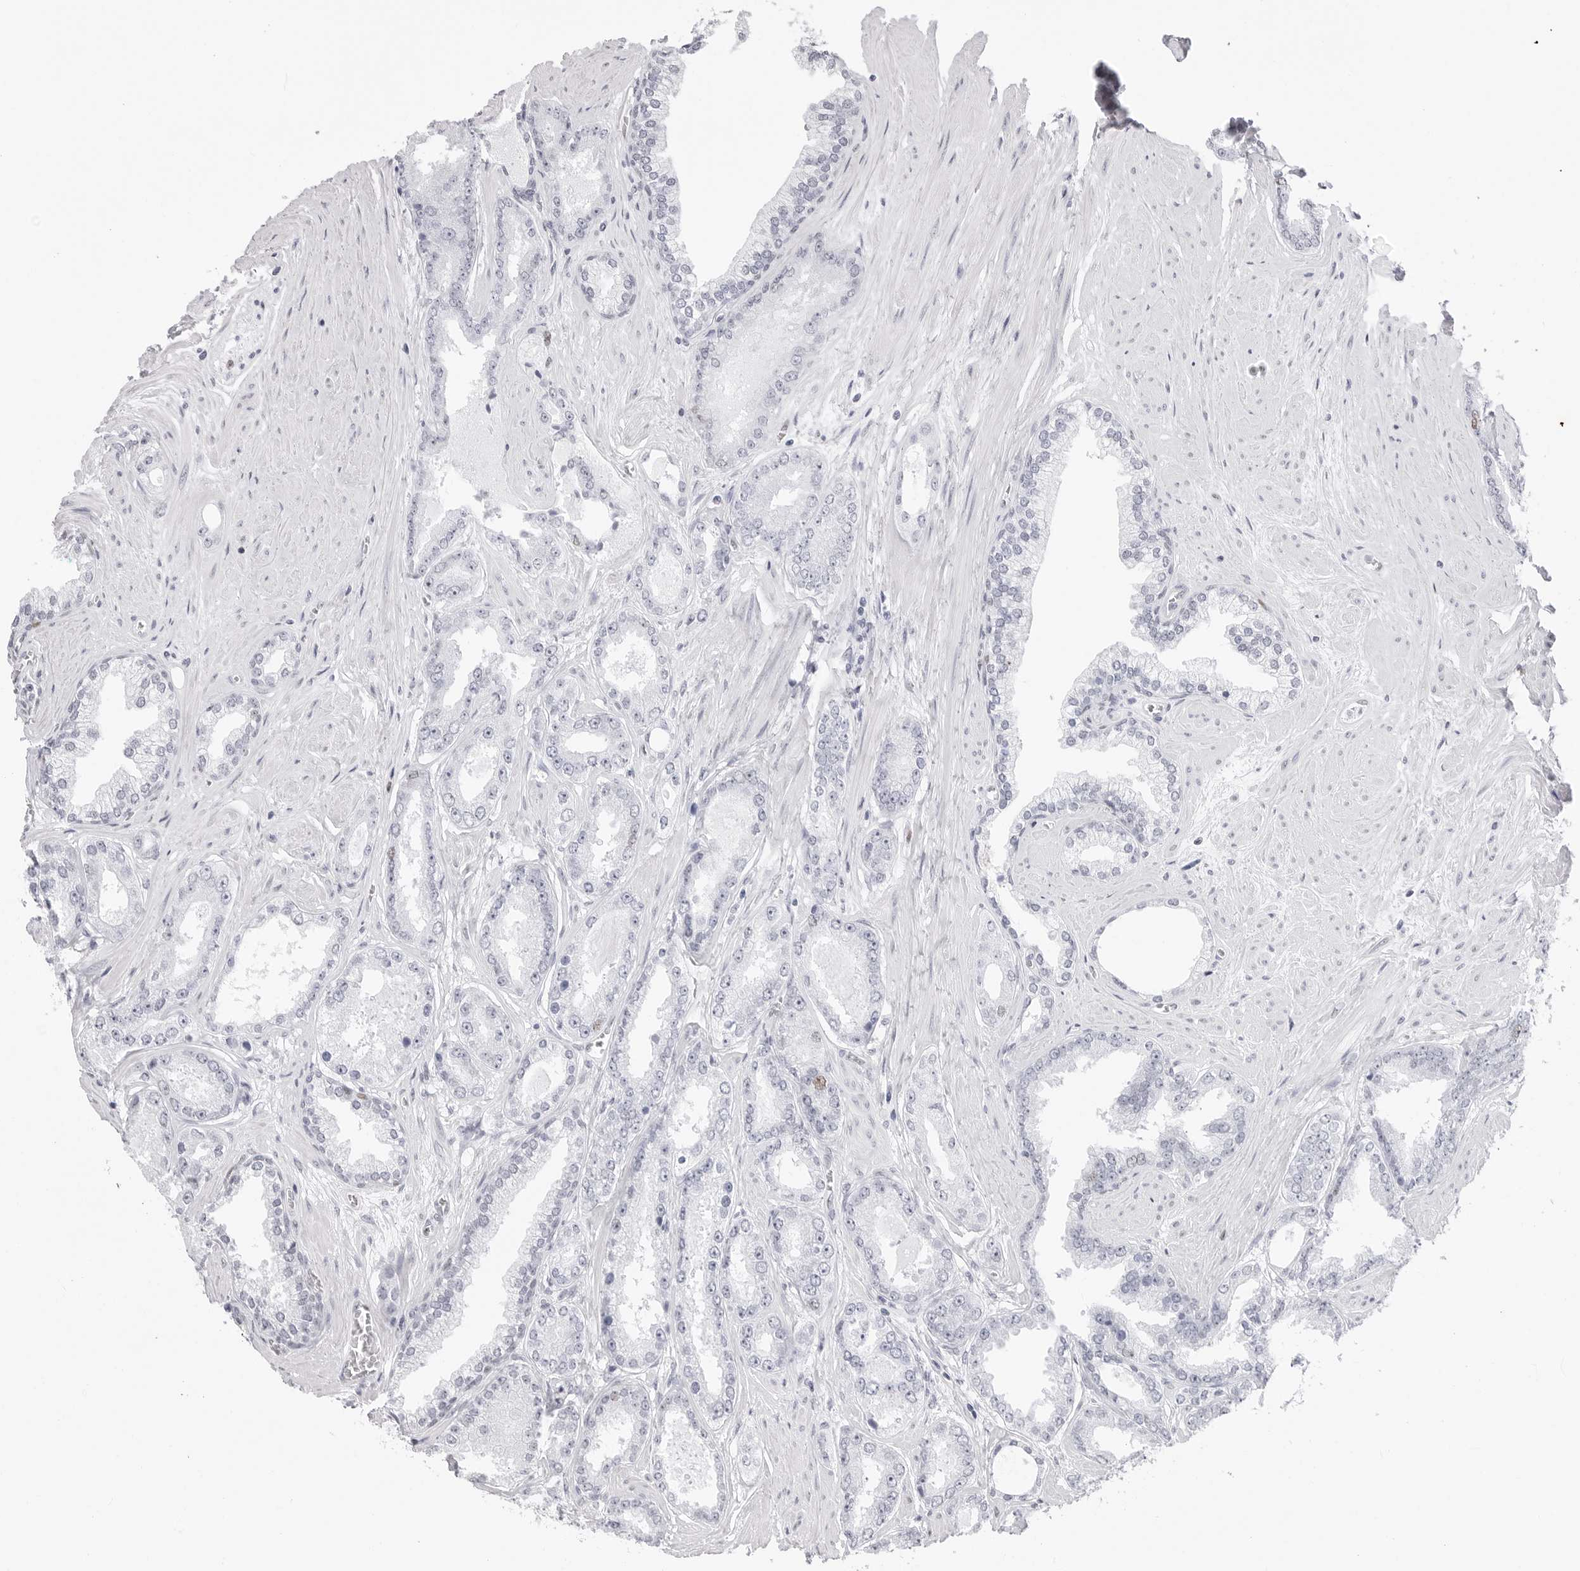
{"staining": {"intensity": "negative", "quantity": "none", "location": "none"}, "tissue": "prostate cancer", "cell_type": "Tumor cells", "image_type": "cancer", "snomed": [{"axis": "morphology", "description": "Adenocarcinoma, Low grade"}, {"axis": "topography", "description": "Prostate"}], "caption": "DAB (3,3'-diaminobenzidine) immunohistochemical staining of human prostate adenocarcinoma (low-grade) displays no significant positivity in tumor cells.", "gene": "NASP", "patient": {"sex": "male", "age": 62}}